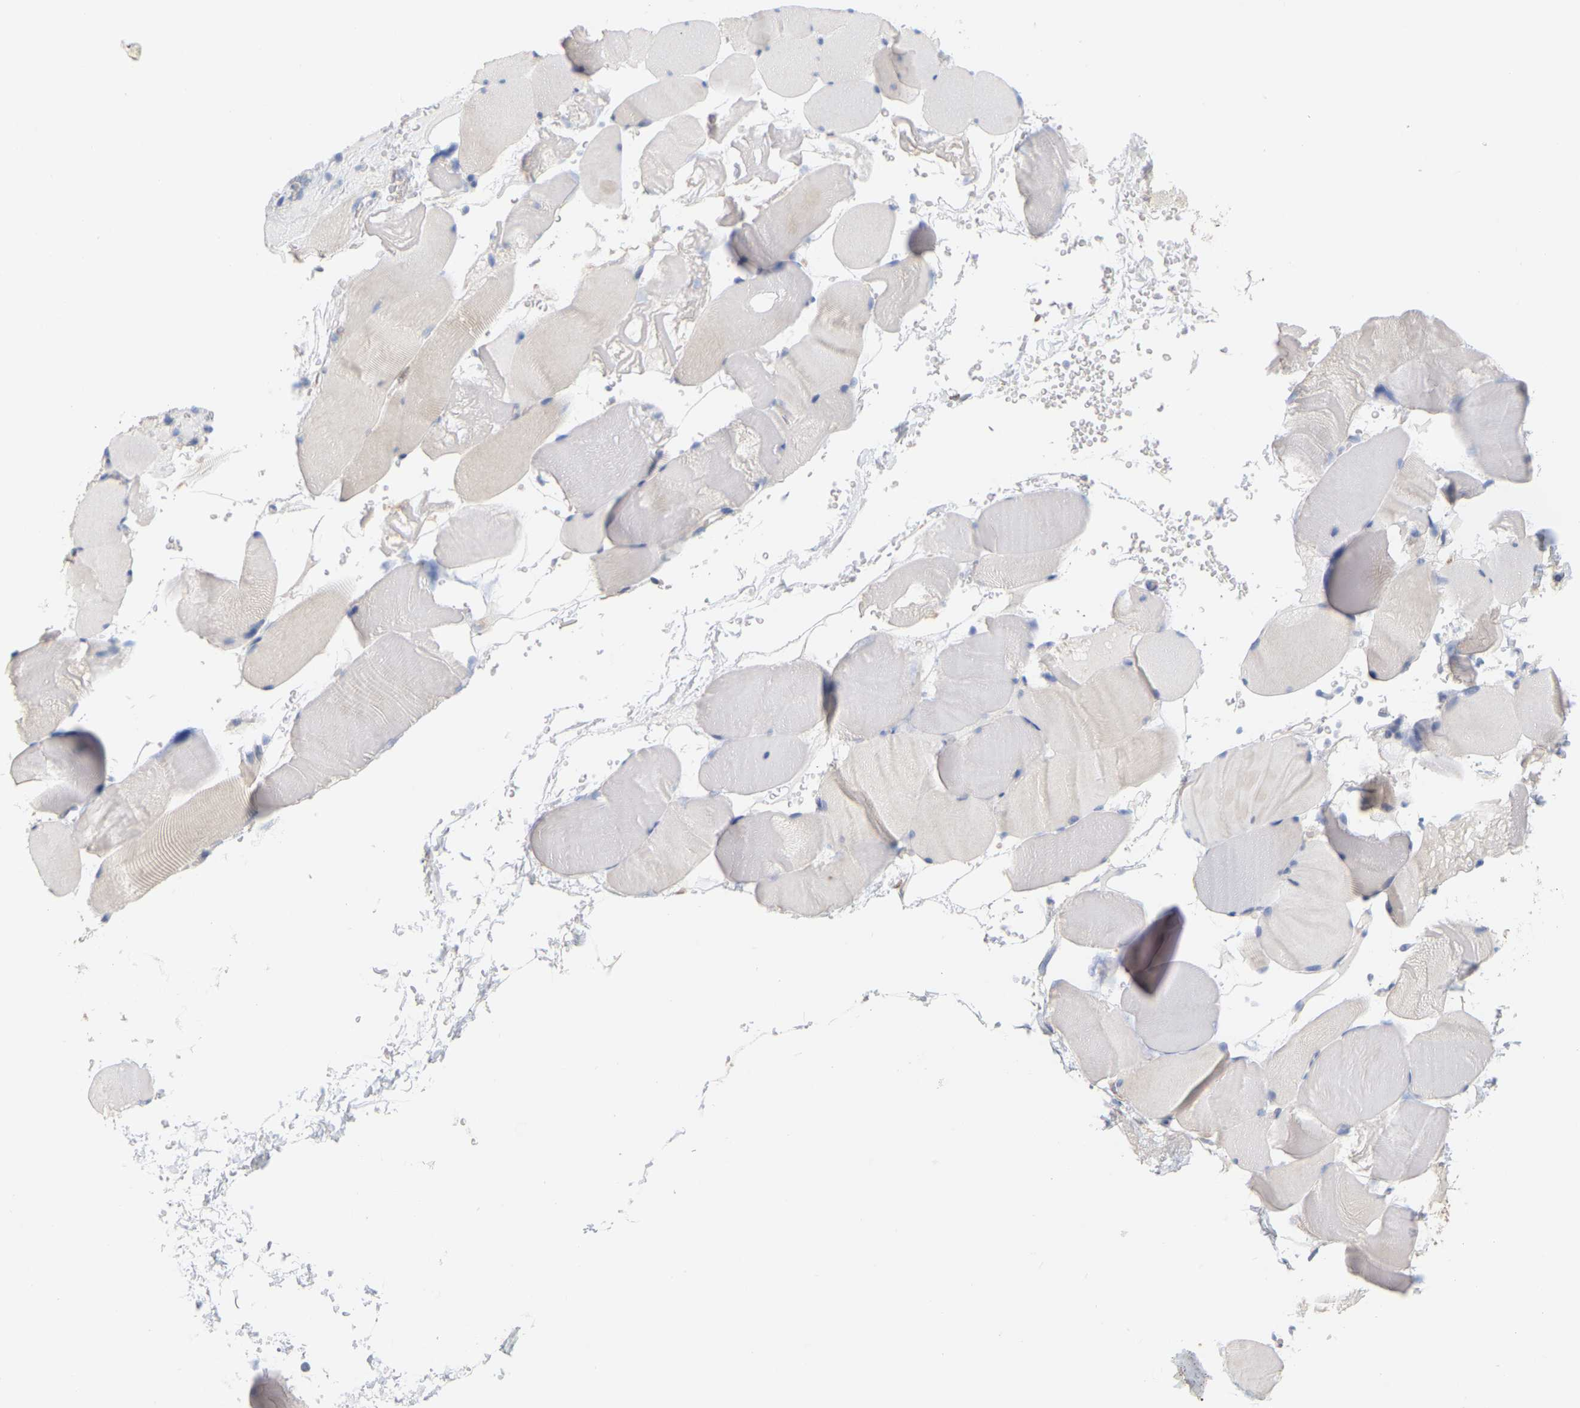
{"staining": {"intensity": "weak", "quantity": "<25%", "location": "cytoplasmic/membranous"}, "tissue": "skeletal muscle", "cell_type": "Myocytes", "image_type": "normal", "snomed": [{"axis": "morphology", "description": "Normal tissue, NOS"}, {"axis": "topography", "description": "Skeletal muscle"}], "caption": "This histopathology image is of benign skeletal muscle stained with immunohistochemistry to label a protein in brown with the nuclei are counter-stained blue. There is no expression in myocytes.", "gene": "MINDY4", "patient": {"sex": "male", "age": 62}}